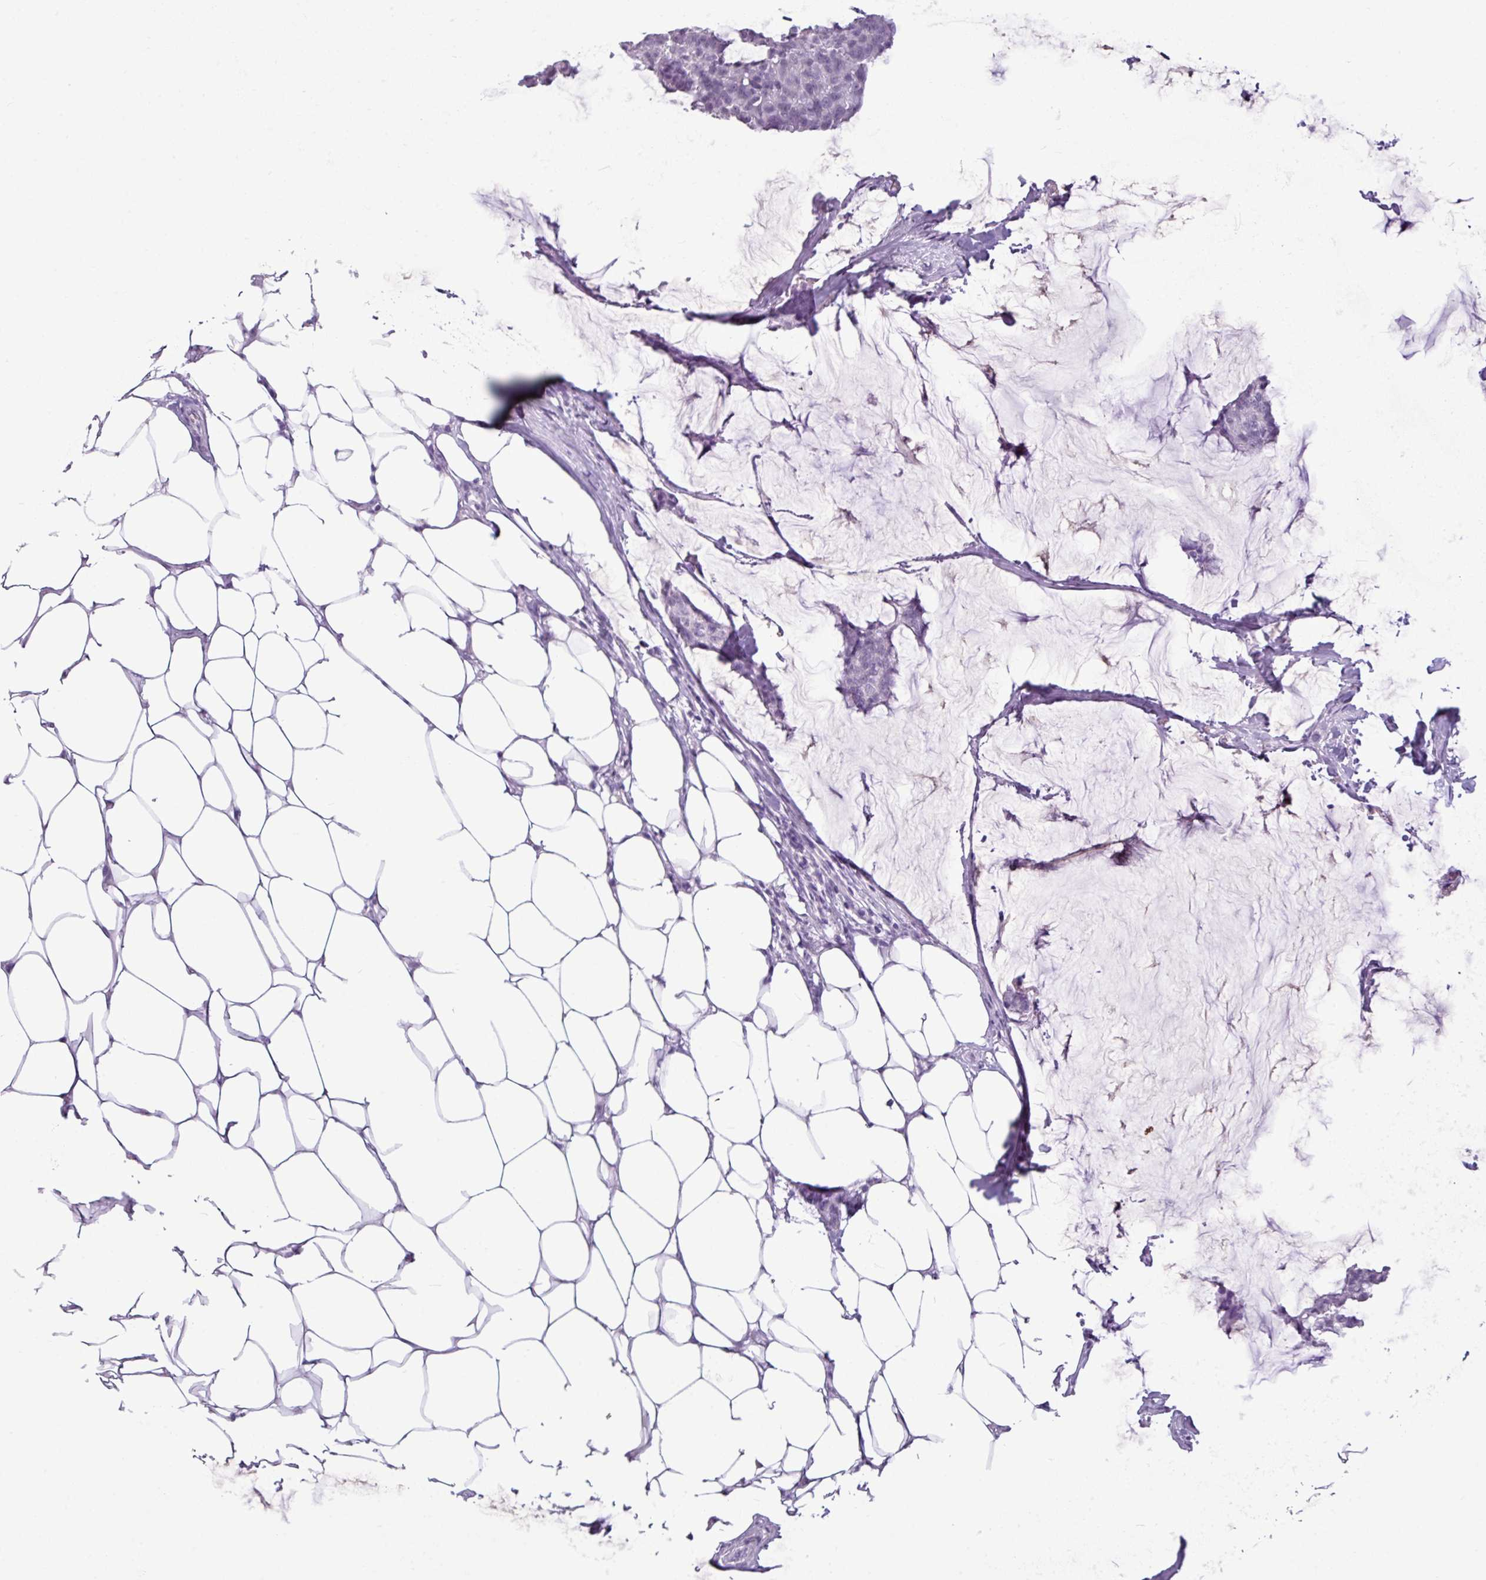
{"staining": {"intensity": "negative", "quantity": "none", "location": "none"}, "tissue": "breast cancer", "cell_type": "Tumor cells", "image_type": "cancer", "snomed": [{"axis": "morphology", "description": "Duct carcinoma"}, {"axis": "topography", "description": "Breast"}], "caption": "Micrograph shows no significant protein expression in tumor cells of breast invasive ductal carcinoma. (DAB immunohistochemistry (IHC) with hematoxylin counter stain).", "gene": "AMY2A", "patient": {"sex": "female", "age": 93}}